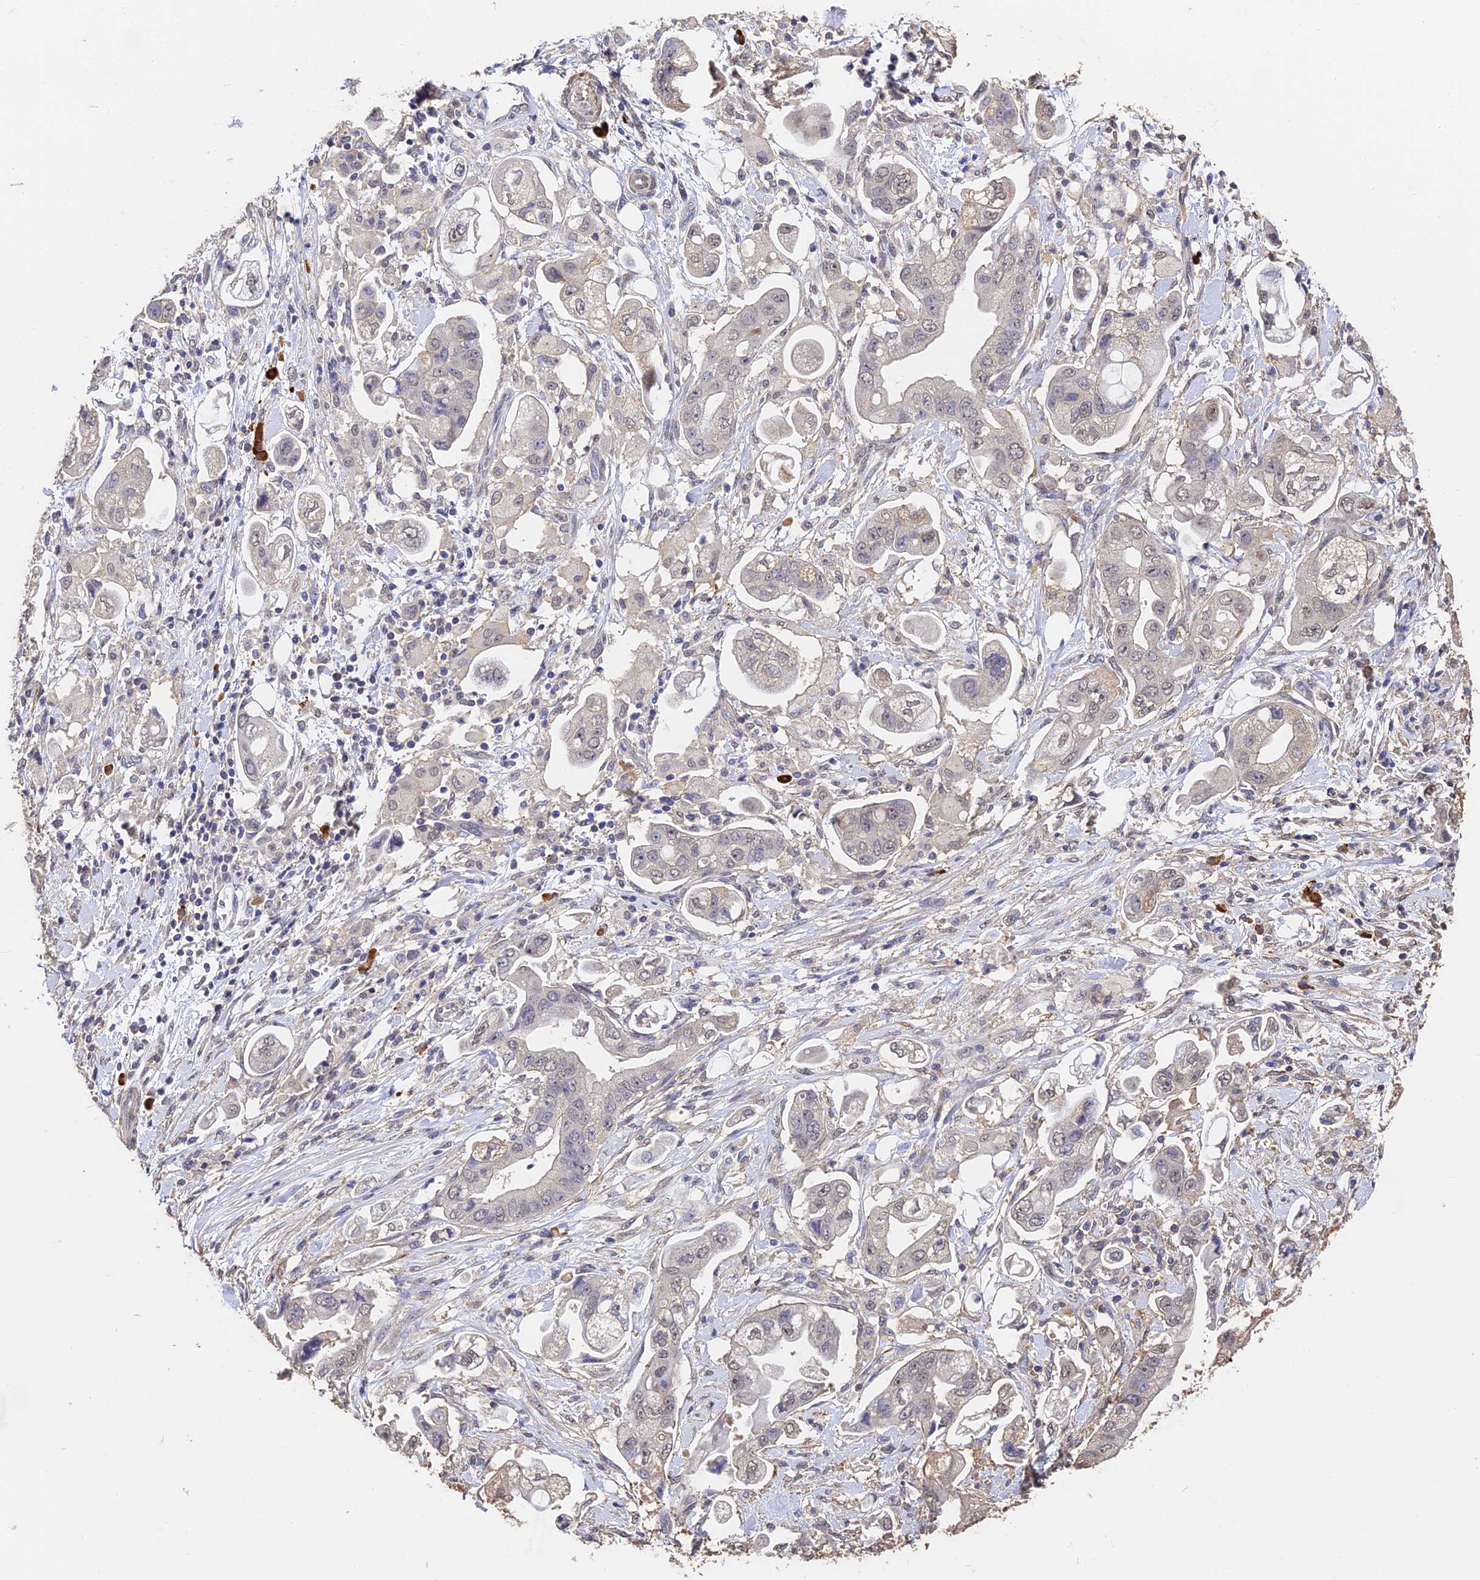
{"staining": {"intensity": "negative", "quantity": "none", "location": "none"}, "tissue": "stomach cancer", "cell_type": "Tumor cells", "image_type": "cancer", "snomed": [{"axis": "morphology", "description": "Adenocarcinoma, NOS"}, {"axis": "topography", "description": "Stomach"}], "caption": "Immunohistochemistry (IHC) of human stomach adenocarcinoma shows no staining in tumor cells. The staining was performed using DAB (3,3'-diaminobenzidine) to visualize the protein expression in brown, while the nuclei were stained in blue with hematoxylin (Magnification: 20x).", "gene": "SLC11A1", "patient": {"sex": "male", "age": 62}}